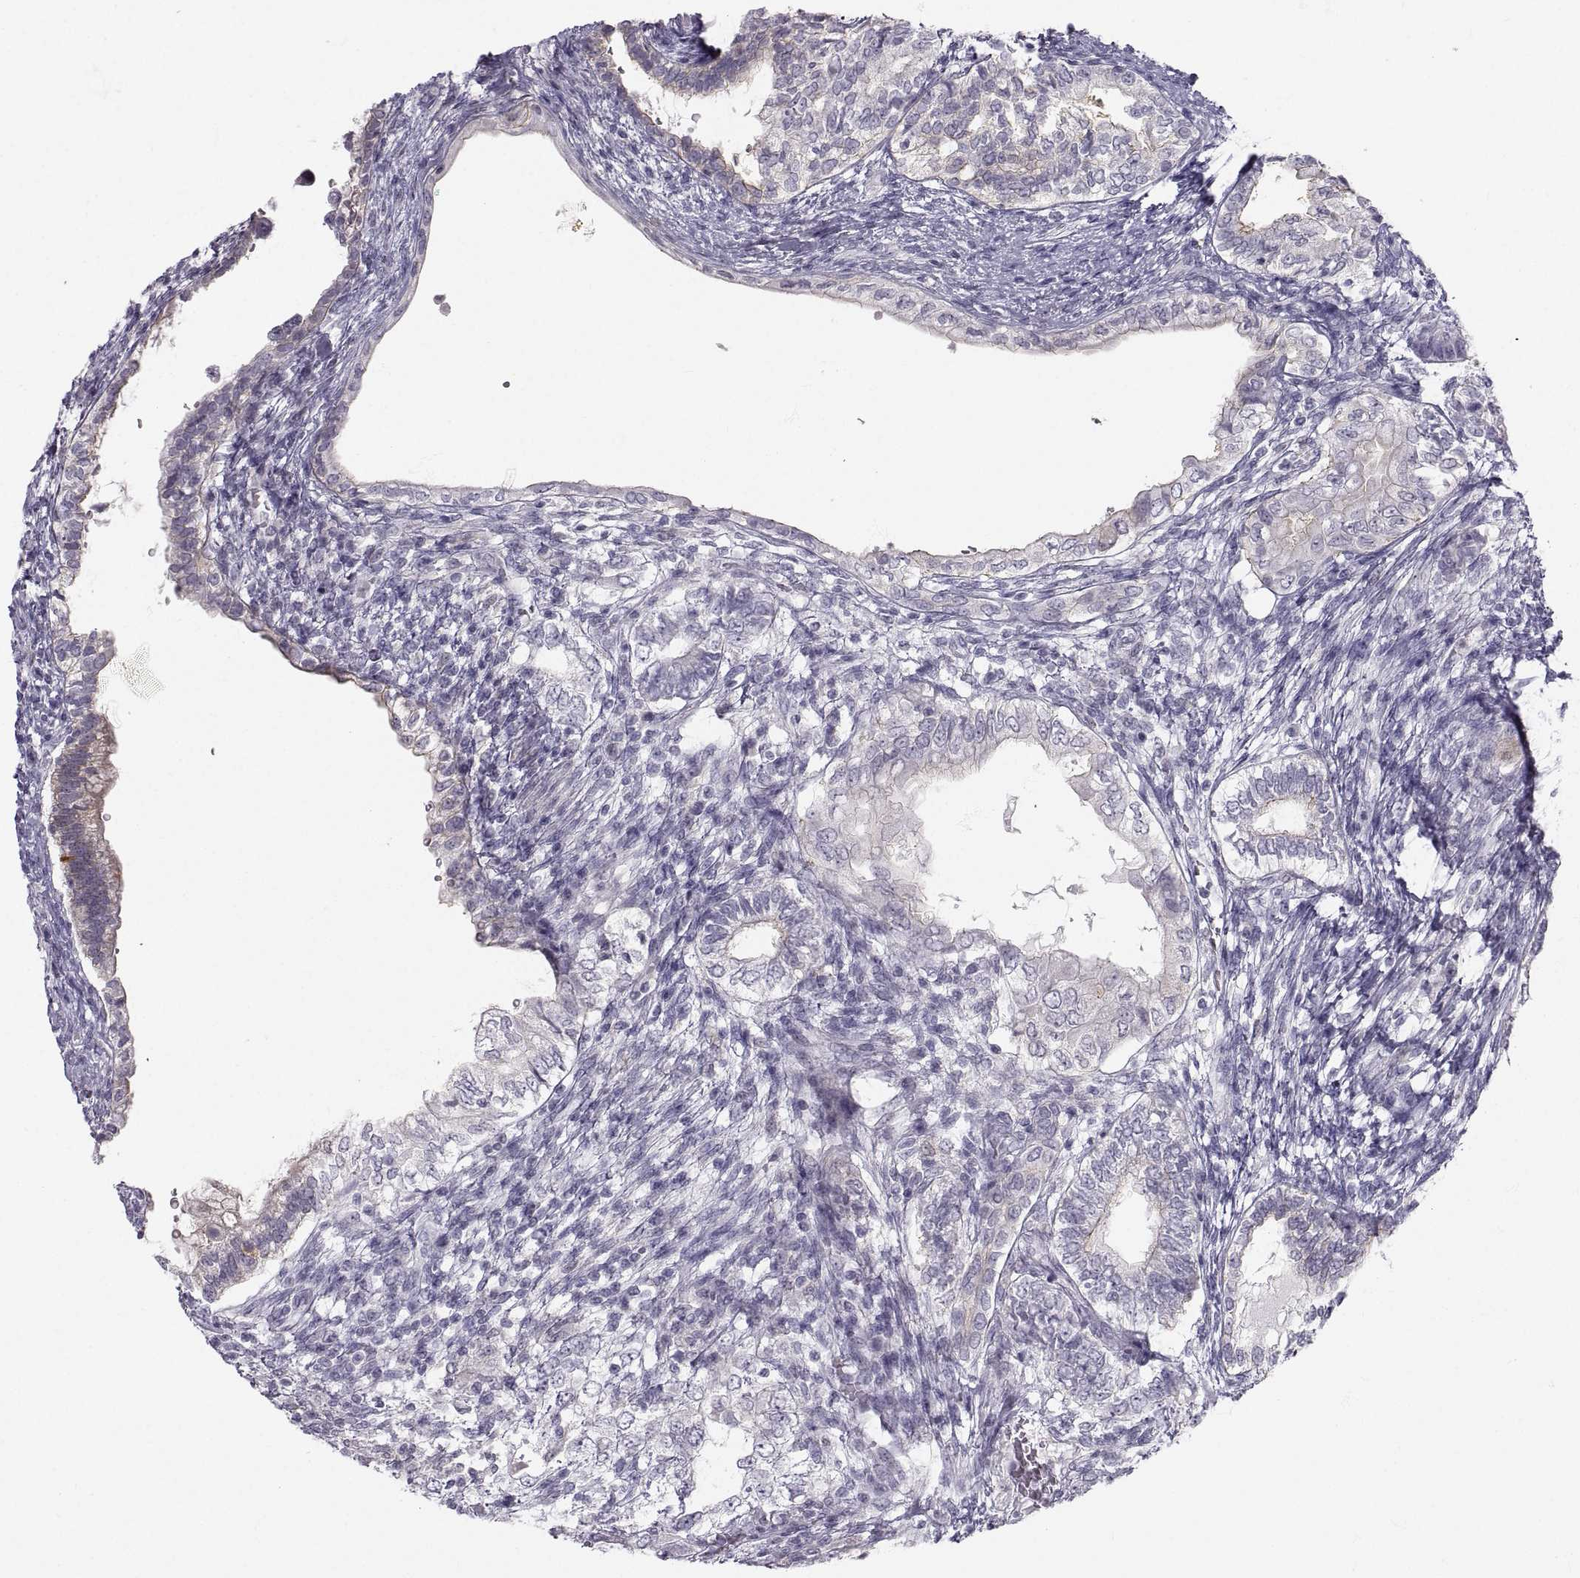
{"staining": {"intensity": "negative", "quantity": "none", "location": "none"}, "tissue": "testis cancer", "cell_type": "Tumor cells", "image_type": "cancer", "snomed": [{"axis": "morphology", "description": "Seminoma, NOS"}, {"axis": "morphology", "description": "Carcinoma, Embryonal, NOS"}, {"axis": "topography", "description": "Testis"}], "caption": "Testis cancer (embryonal carcinoma) stained for a protein using immunohistochemistry shows no expression tumor cells.", "gene": "ZNF185", "patient": {"sex": "male", "age": 41}}